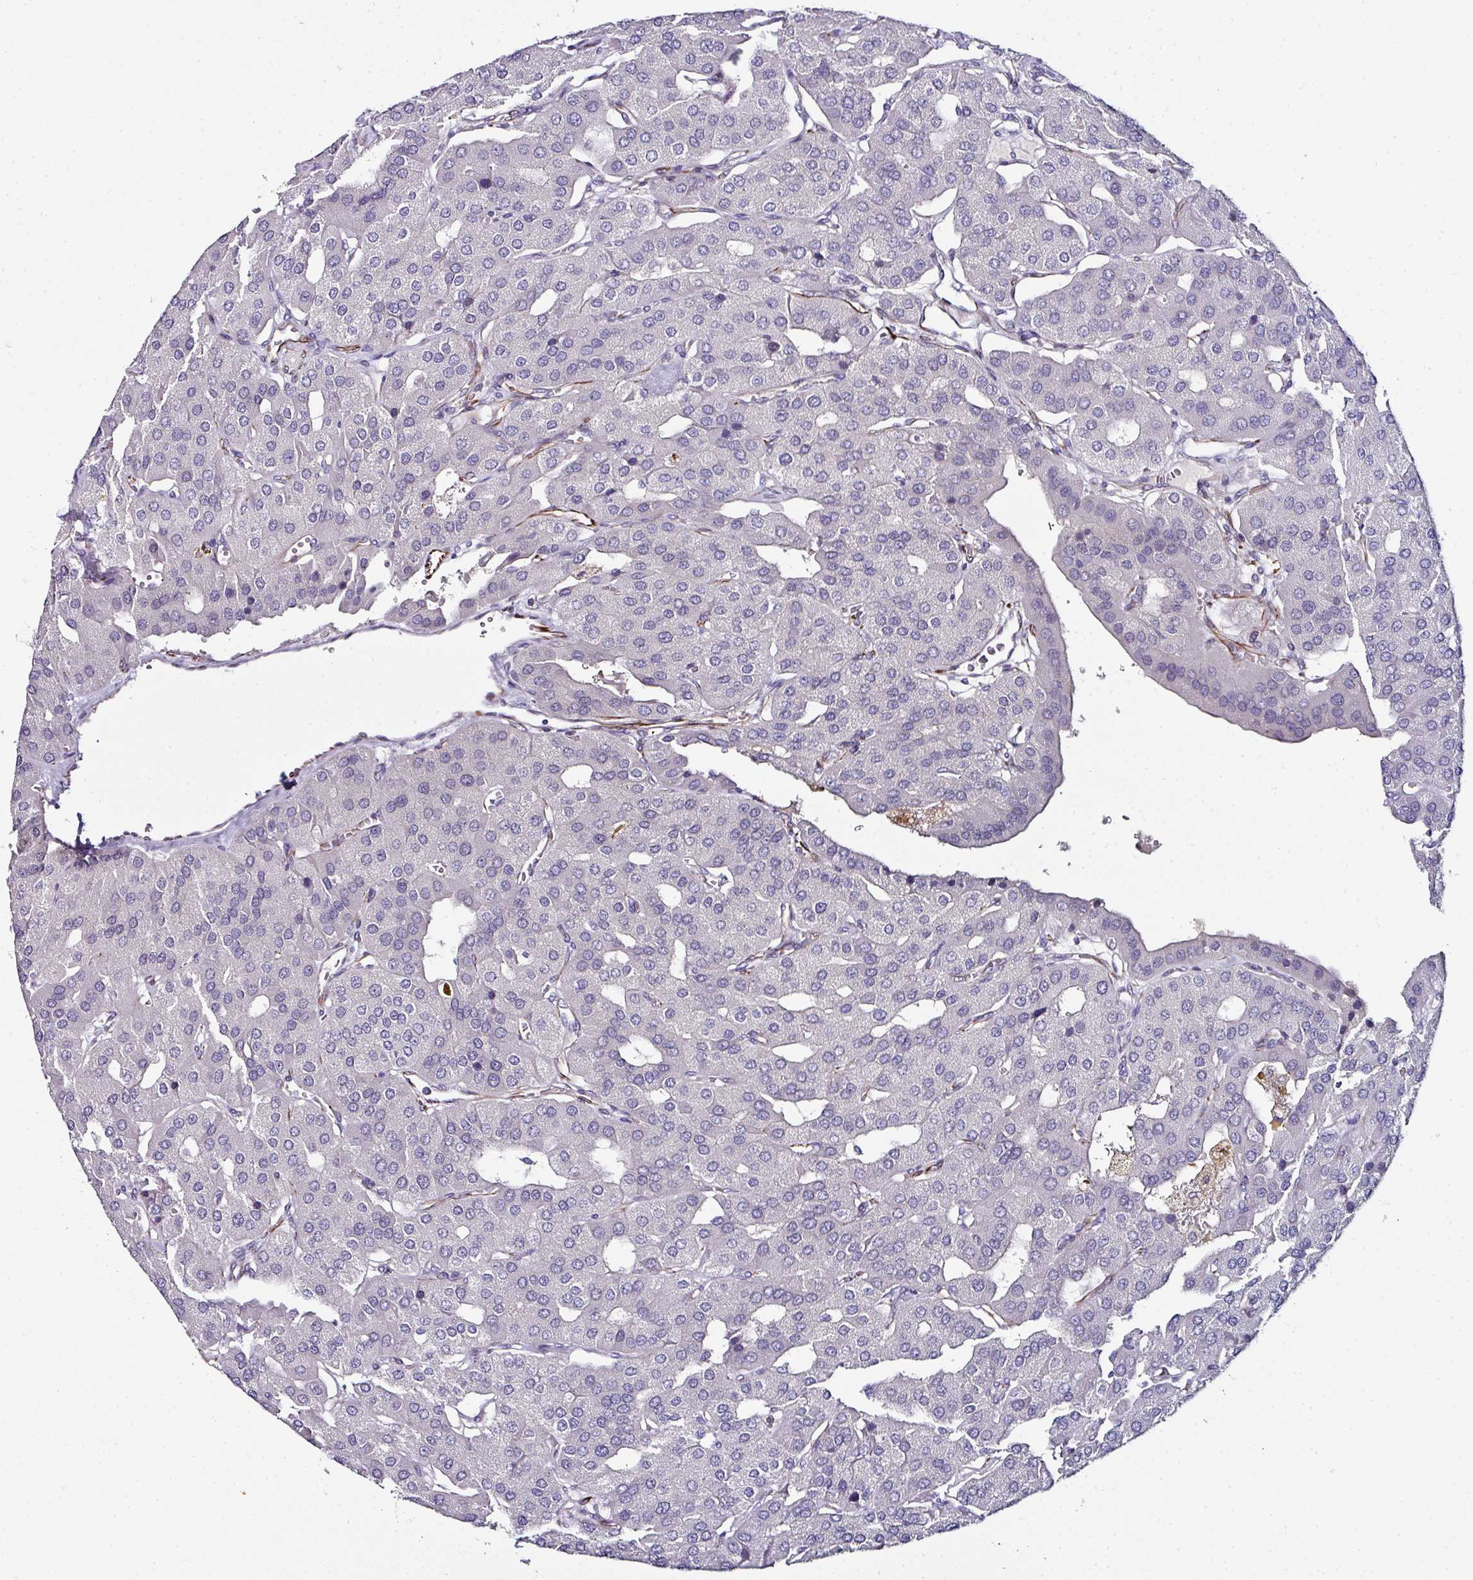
{"staining": {"intensity": "negative", "quantity": "none", "location": "none"}, "tissue": "parathyroid gland", "cell_type": "Glandular cells", "image_type": "normal", "snomed": [{"axis": "morphology", "description": "Normal tissue, NOS"}, {"axis": "morphology", "description": "Adenoma, NOS"}, {"axis": "topography", "description": "Parathyroid gland"}], "caption": "Immunohistochemistry (IHC) photomicrograph of unremarkable parathyroid gland: human parathyroid gland stained with DAB (3,3'-diaminobenzidine) shows no significant protein expression in glandular cells. (DAB immunohistochemistry (IHC) visualized using brightfield microscopy, high magnification).", "gene": "TMPRSS9", "patient": {"sex": "female", "age": 86}}